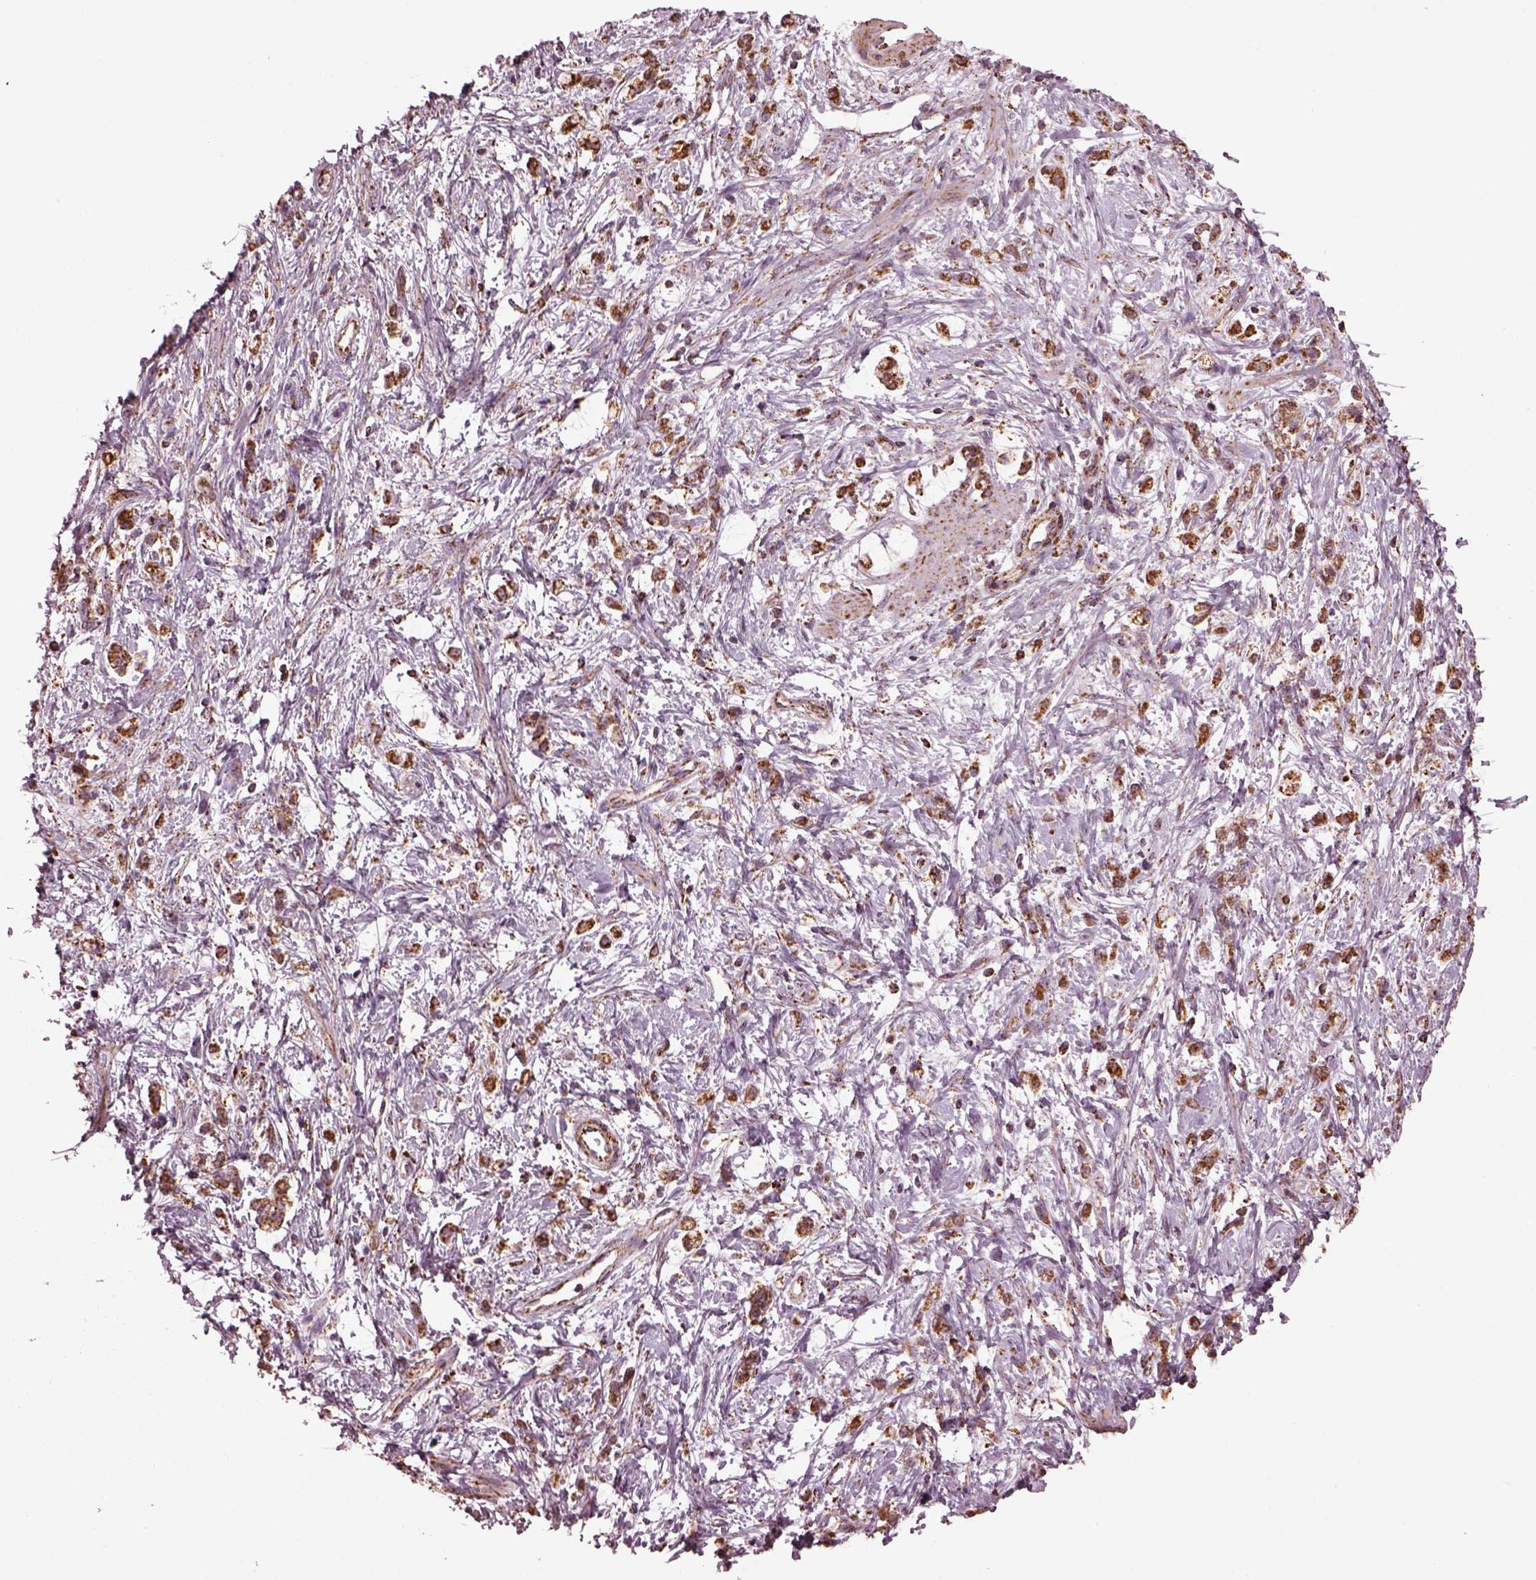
{"staining": {"intensity": "strong", "quantity": ">75%", "location": "cytoplasmic/membranous"}, "tissue": "stomach cancer", "cell_type": "Tumor cells", "image_type": "cancer", "snomed": [{"axis": "morphology", "description": "Adenocarcinoma, NOS"}, {"axis": "topography", "description": "Stomach"}], "caption": "Immunohistochemistry (IHC) photomicrograph of neoplastic tissue: human stomach cancer (adenocarcinoma) stained using immunohistochemistry (IHC) reveals high levels of strong protein expression localized specifically in the cytoplasmic/membranous of tumor cells, appearing as a cytoplasmic/membranous brown color.", "gene": "TMEM254", "patient": {"sex": "female", "age": 60}}